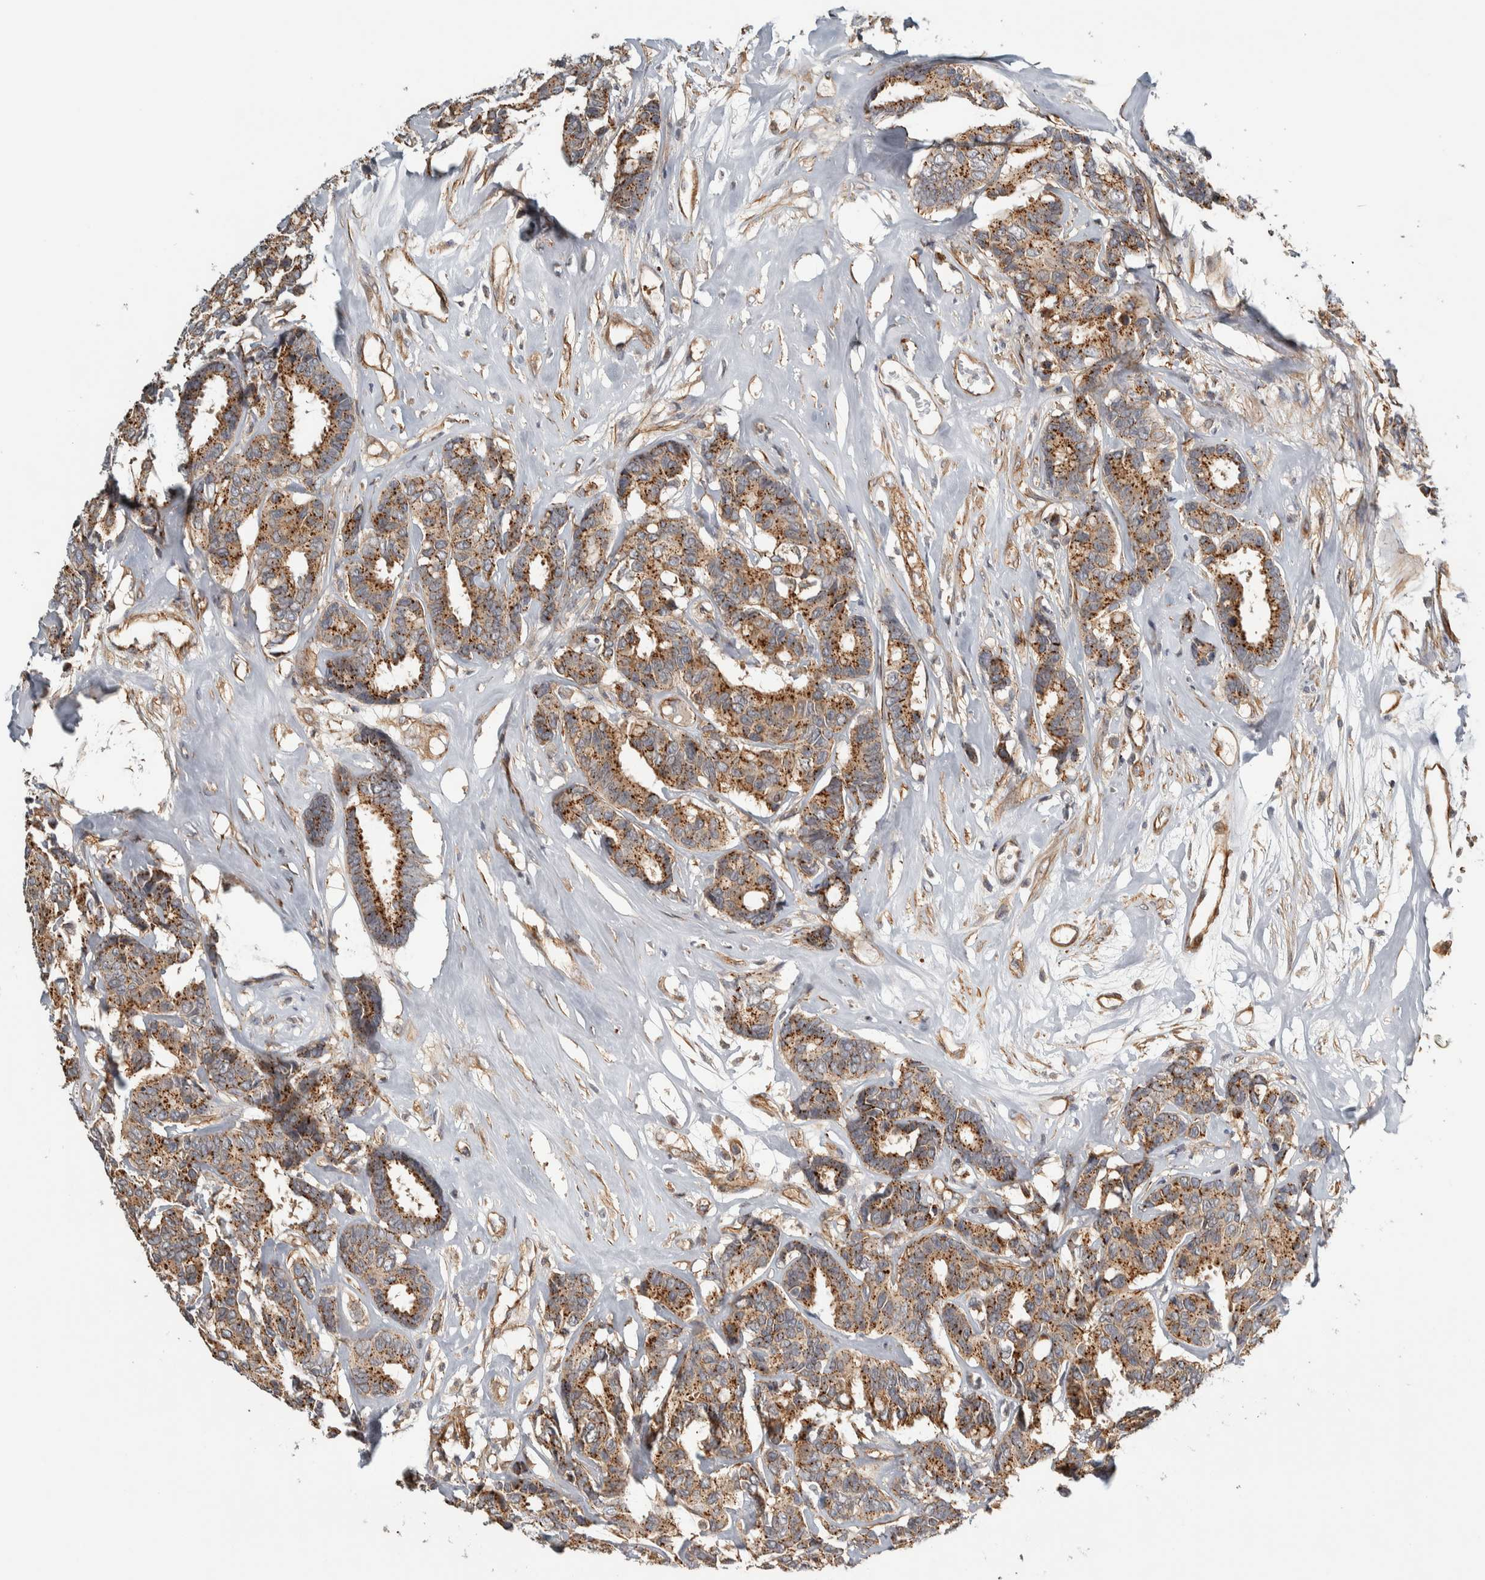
{"staining": {"intensity": "moderate", "quantity": ">75%", "location": "cytoplasmic/membranous"}, "tissue": "breast cancer", "cell_type": "Tumor cells", "image_type": "cancer", "snomed": [{"axis": "morphology", "description": "Duct carcinoma"}, {"axis": "topography", "description": "Breast"}], "caption": "Human breast infiltrating ductal carcinoma stained for a protein (brown) demonstrates moderate cytoplasmic/membranous positive staining in approximately >75% of tumor cells.", "gene": "TBC1D31", "patient": {"sex": "female", "age": 87}}